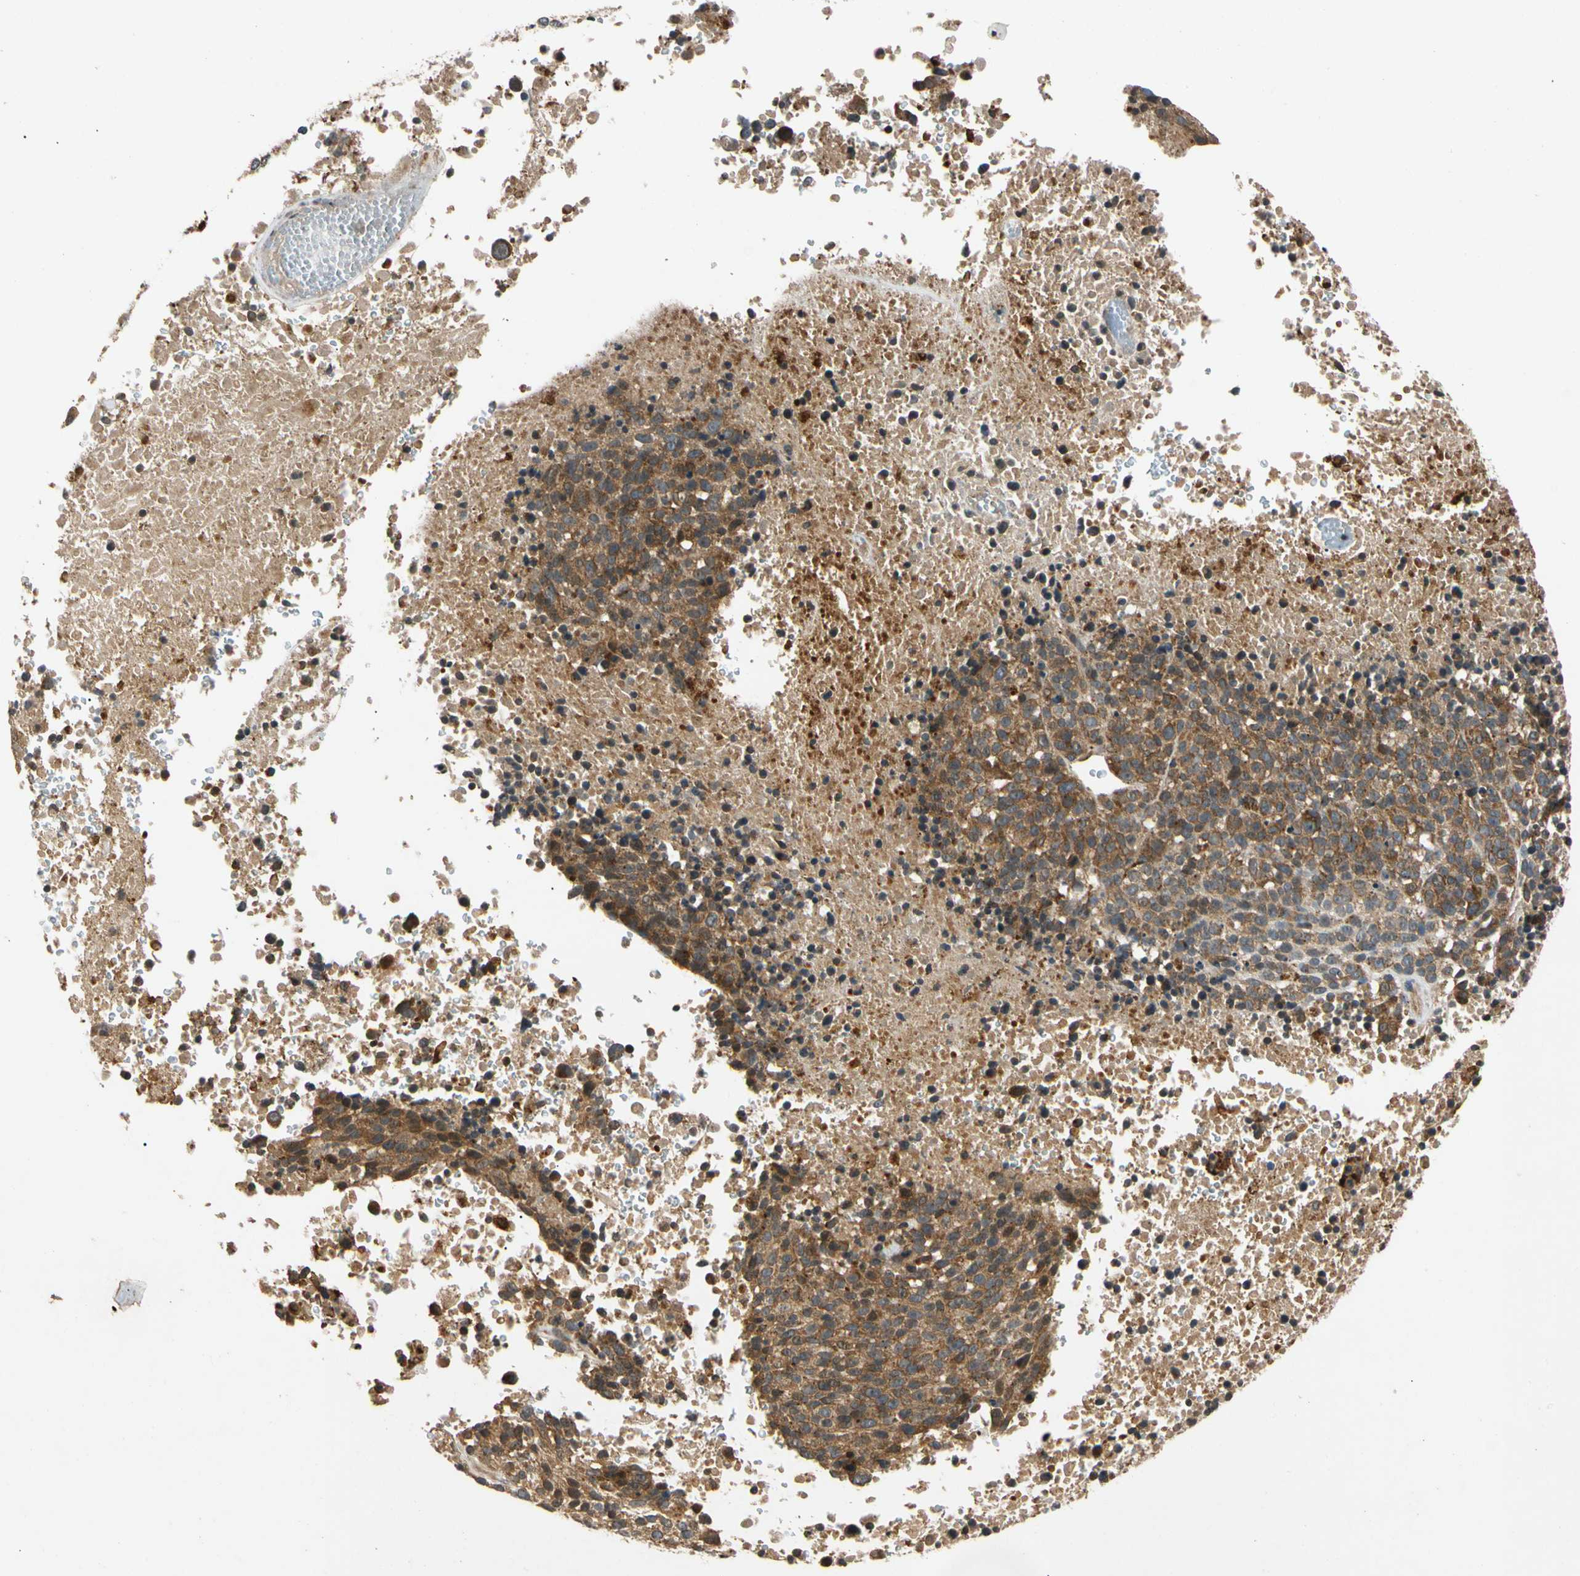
{"staining": {"intensity": "strong", "quantity": ">75%", "location": "cytoplasmic/membranous"}, "tissue": "melanoma", "cell_type": "Tumor cells", "image_type": "cancer", "snomed": [{"axis": "morphology", "description": "Malignant melanoma, Metastatic site"}, {"axis": "topography", "description": "Cerebral cortex"}], "caption": "Immunohistochemistry (IHC) of human melanoma exhibits high levels of strong cytoplasmic/membranous expression in approximately >75% of tumor cells. The protein of interest is stained brown, and the nuclei are stained in blue (DAB IHC with brightfield microscopy, high magnification).", "gene": "MRPS22", "patient": {"sex": "female", "age": 52}}